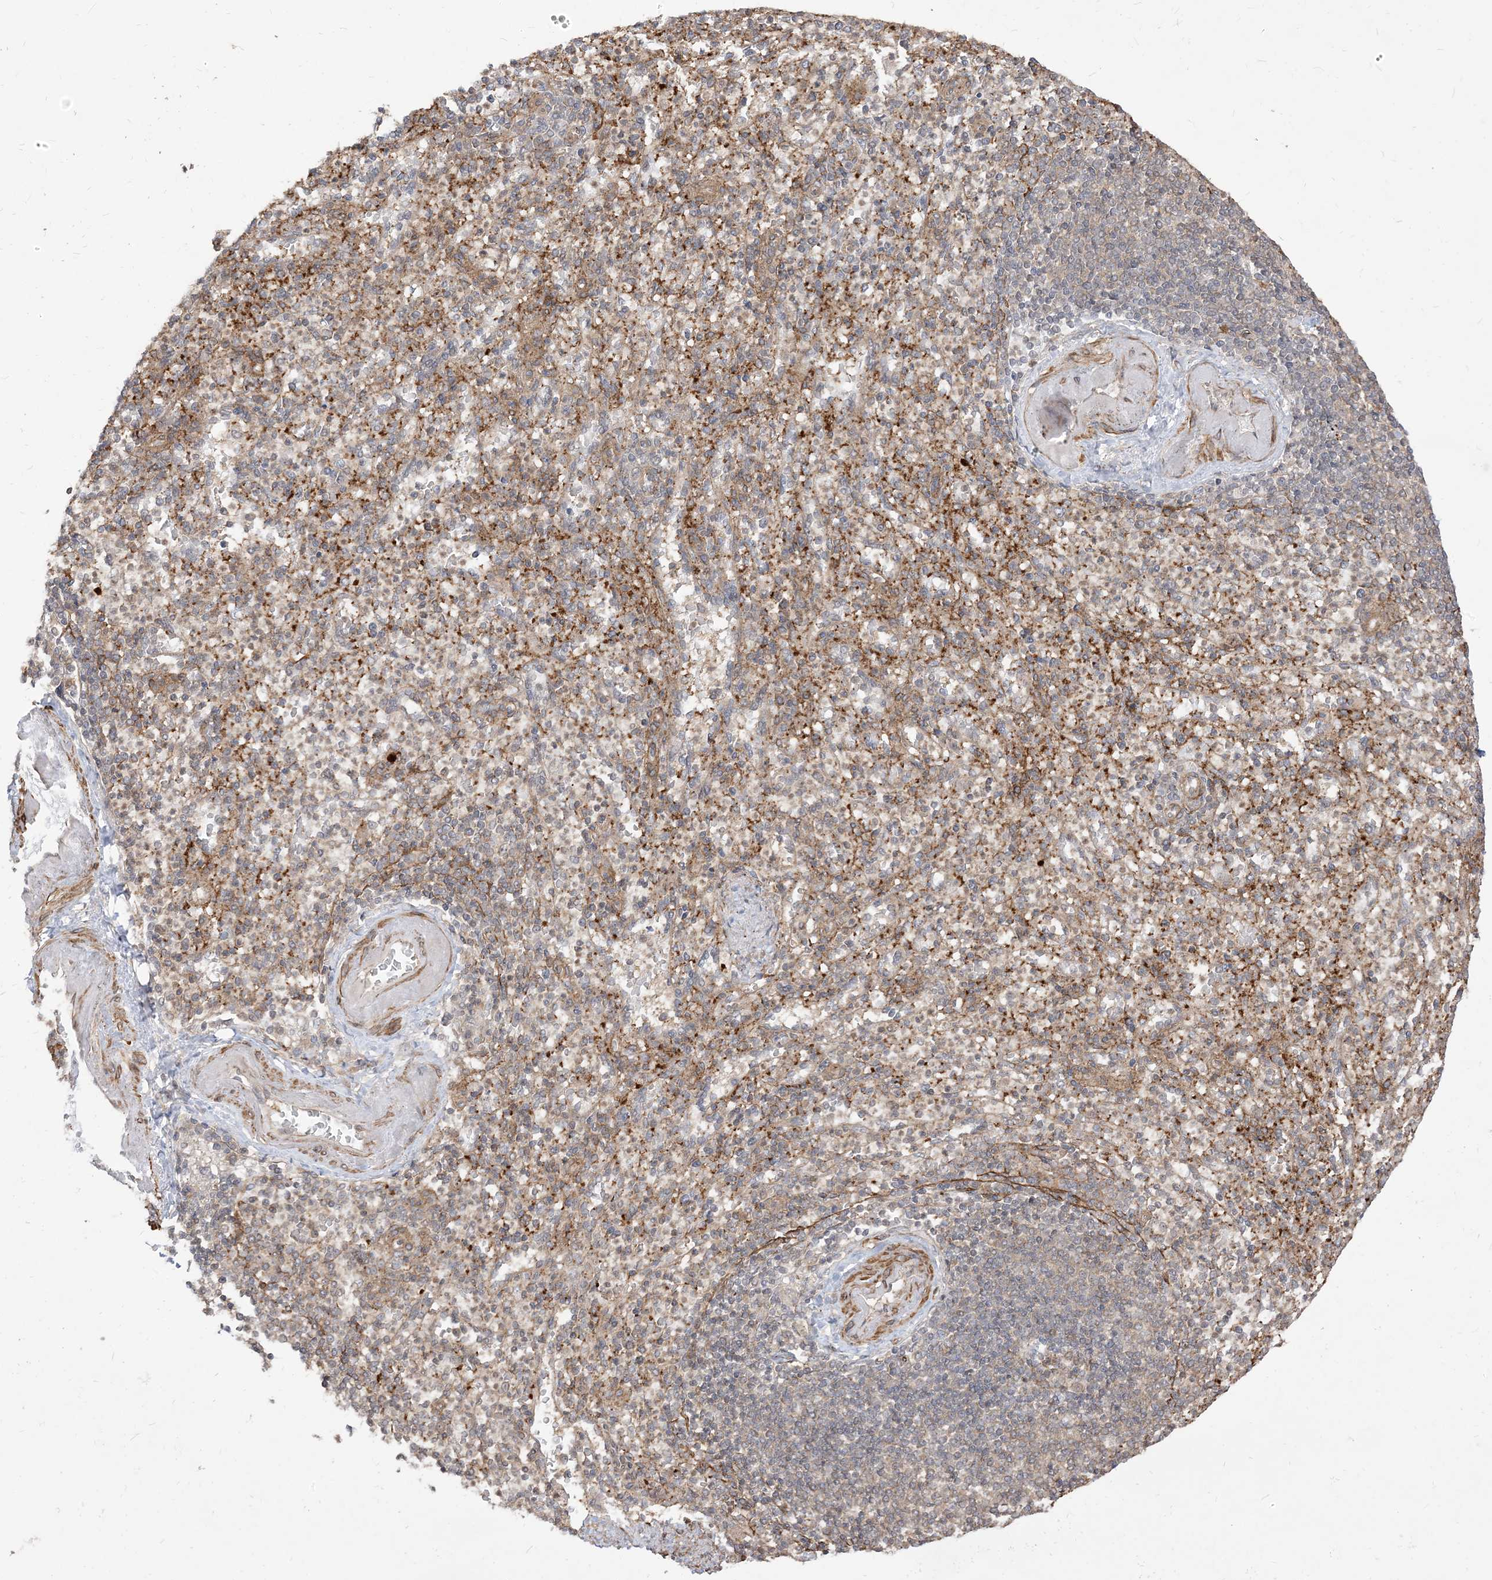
{"staining": {"intensity": "negative", "quantity": "none", "location": "none"}, "tissue": "spleen", "cell_type": "Cells in red pulp", "image_type": "normal", "snomed": [{"axis": "morphology", "description": "Normal tissue, NOS"}, {"axis": "topography", "description": "Spleen"}], "caption": "Unremarkable spleen was stained to show a protein in brown. There is no significant expression in cells in red pulp. The staining is performed using DAB brown chromogen with nuclei counter-stained in using hematoxylin.", "gene": "TBCC", "patient": {"sex": "female", "age": 74}}